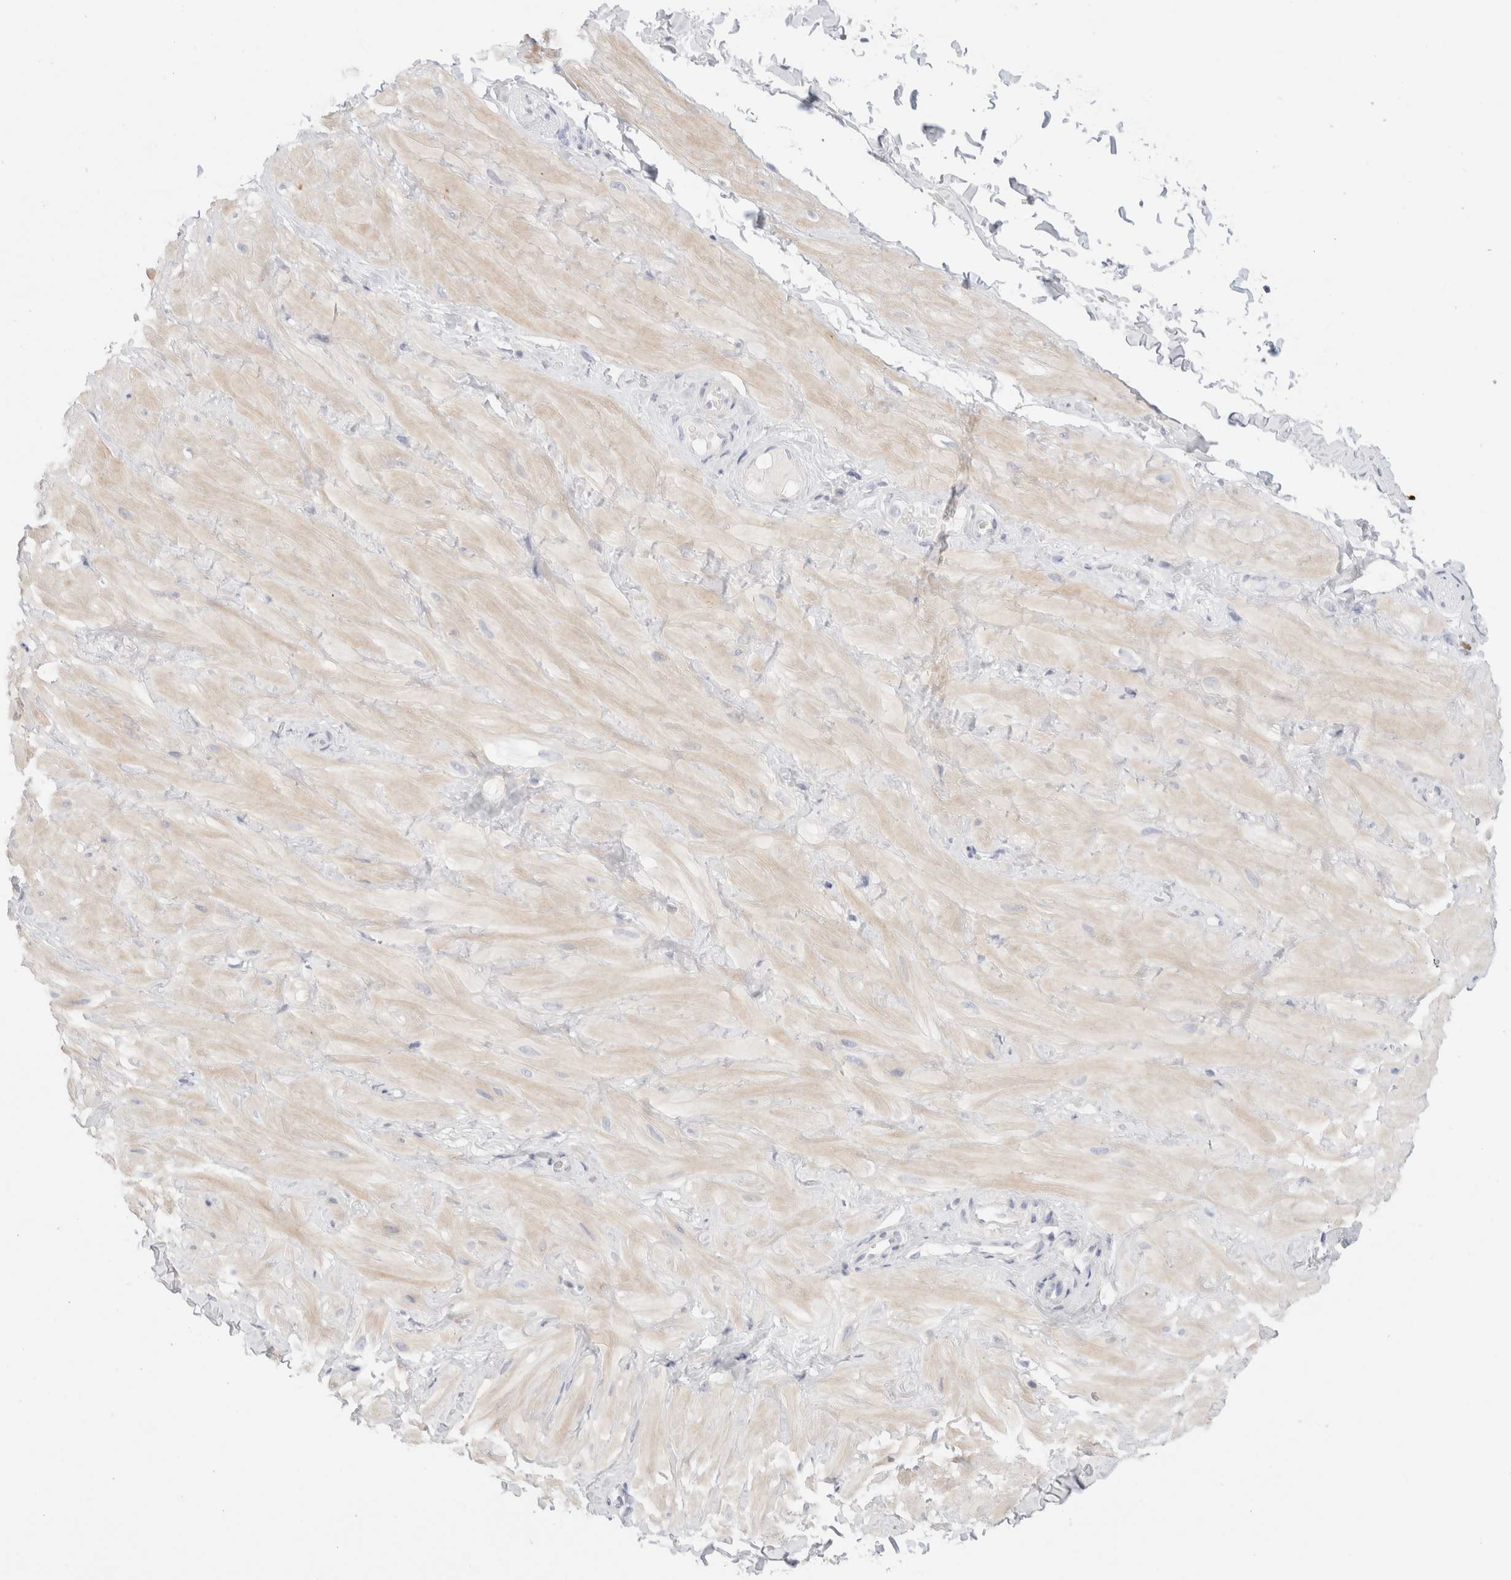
{"staining": {"intensity": "negative", "quantity": "none", "location": "none"}, "tissue": "adipose tissue", "cell_type": "Adipocytes", "image_type": "normal", "snomed": [{"axis": "morphology", "description": "Normal tissue, NOS"}, {"axis": "topography", "description": "Adipose tissue"}, {"axis": "topography", "description": "Vascular tissue"}, {"axis": "topography", "description": "Peripheral nerve tissue"}], "caption": "Human adipose tissue stained for a protein using immunohistochemistry (IHC) exhibits no staining in adipocytes.", "gene": "ADAM30", "patient": {"sex": "male", "age": 25}}